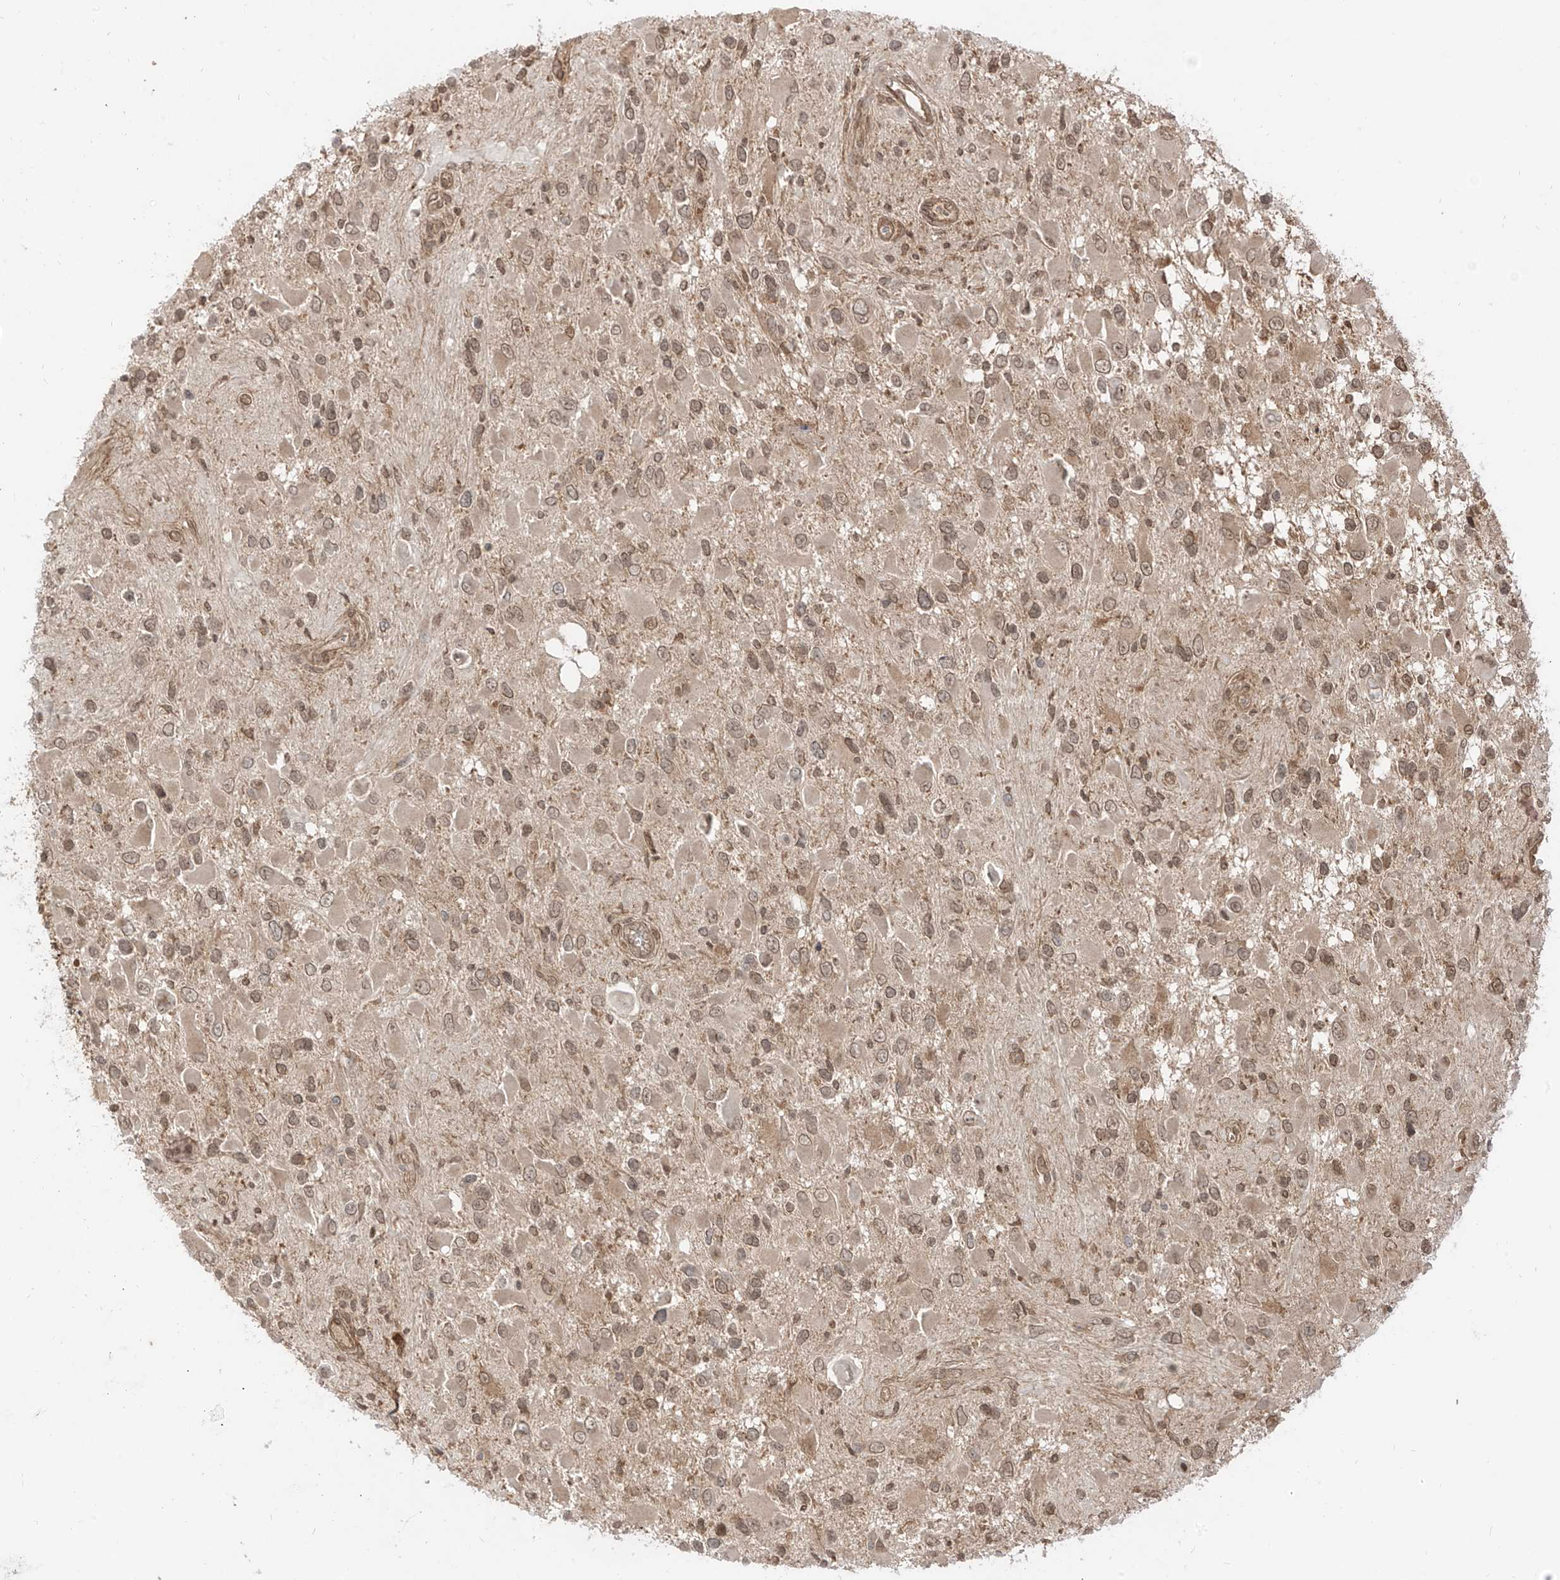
{"staining": {"intensity": "weak", "quantity": ">75%", "location": "cytoplasmic/membranous,nuclear"}, "tissue": "glioma", "cell_type": "Tumor cells", "image_type": "cancer", "snomed": [{"axis": "morphology", "description": "Glioma, malignant, High grade"}, {"axis": "topography", "description": "Brain"}], "caption": "Weak cytoplasmic/membranous and nuclear protein expression is appreciated in approximately >75% of tumor cells in malignant high-grade glioma.", "gene": "LCOR", "patient": {"sex": "male", "age": 53}}